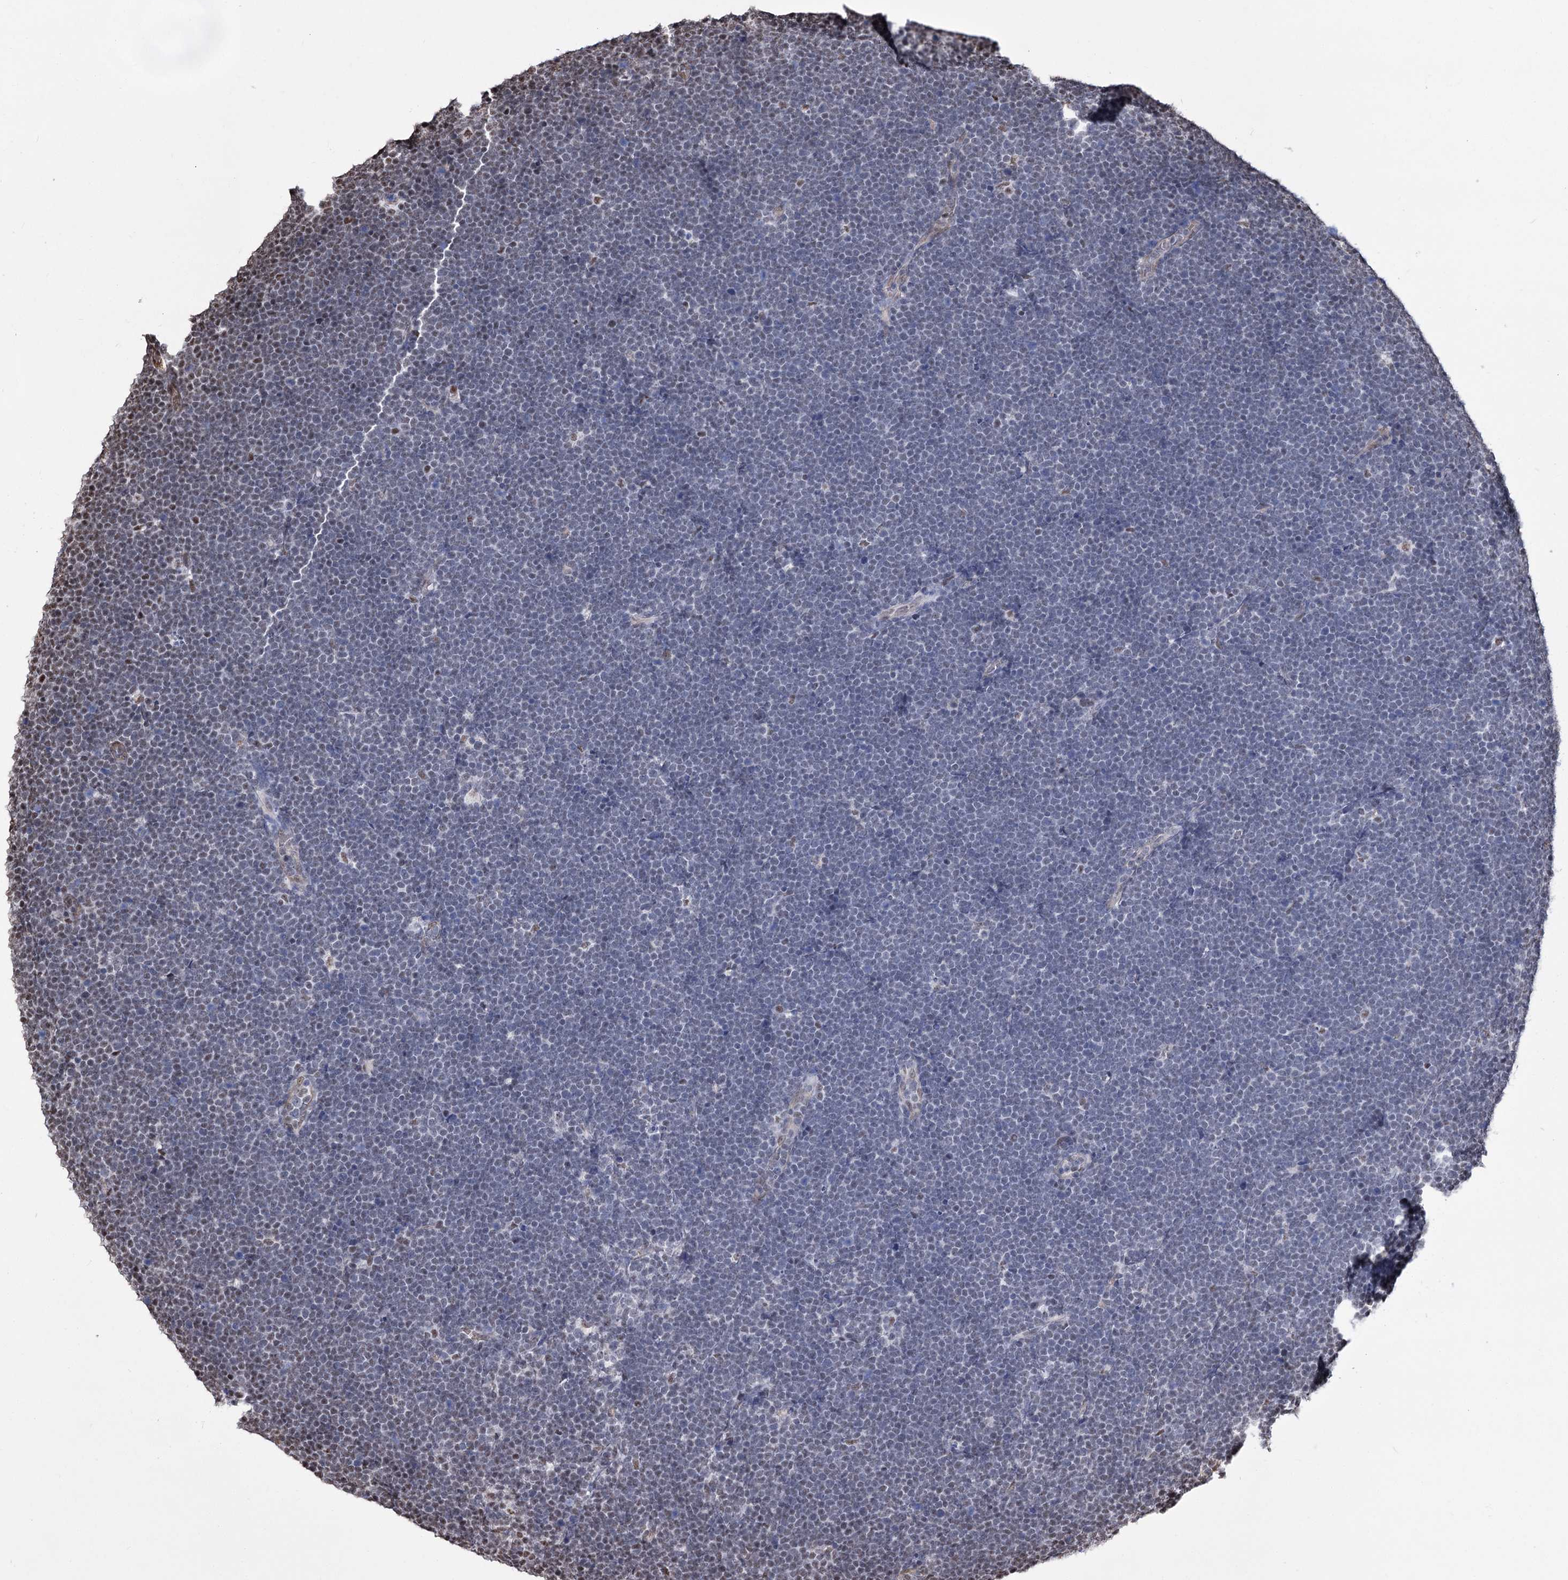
{"staining": {"intensity": "negative", "quantity": "none", "location": "none"}, "tissue": "lymphoma", "cell_type": "Tumor cells", "image_type": "cancer", "snomed": [{"axis": "morphology", "description": "Malignant lymphoma, non-Hodgkin's type, High grade"}, {"axis": "topography", "description": "Lymph node"}], "caption": "Immunohistochemical staining of lymphoma reveals no significant staining in tumor cells.", "gene": "CHMP7", "patient": {"sex": "male", "age": 13}}